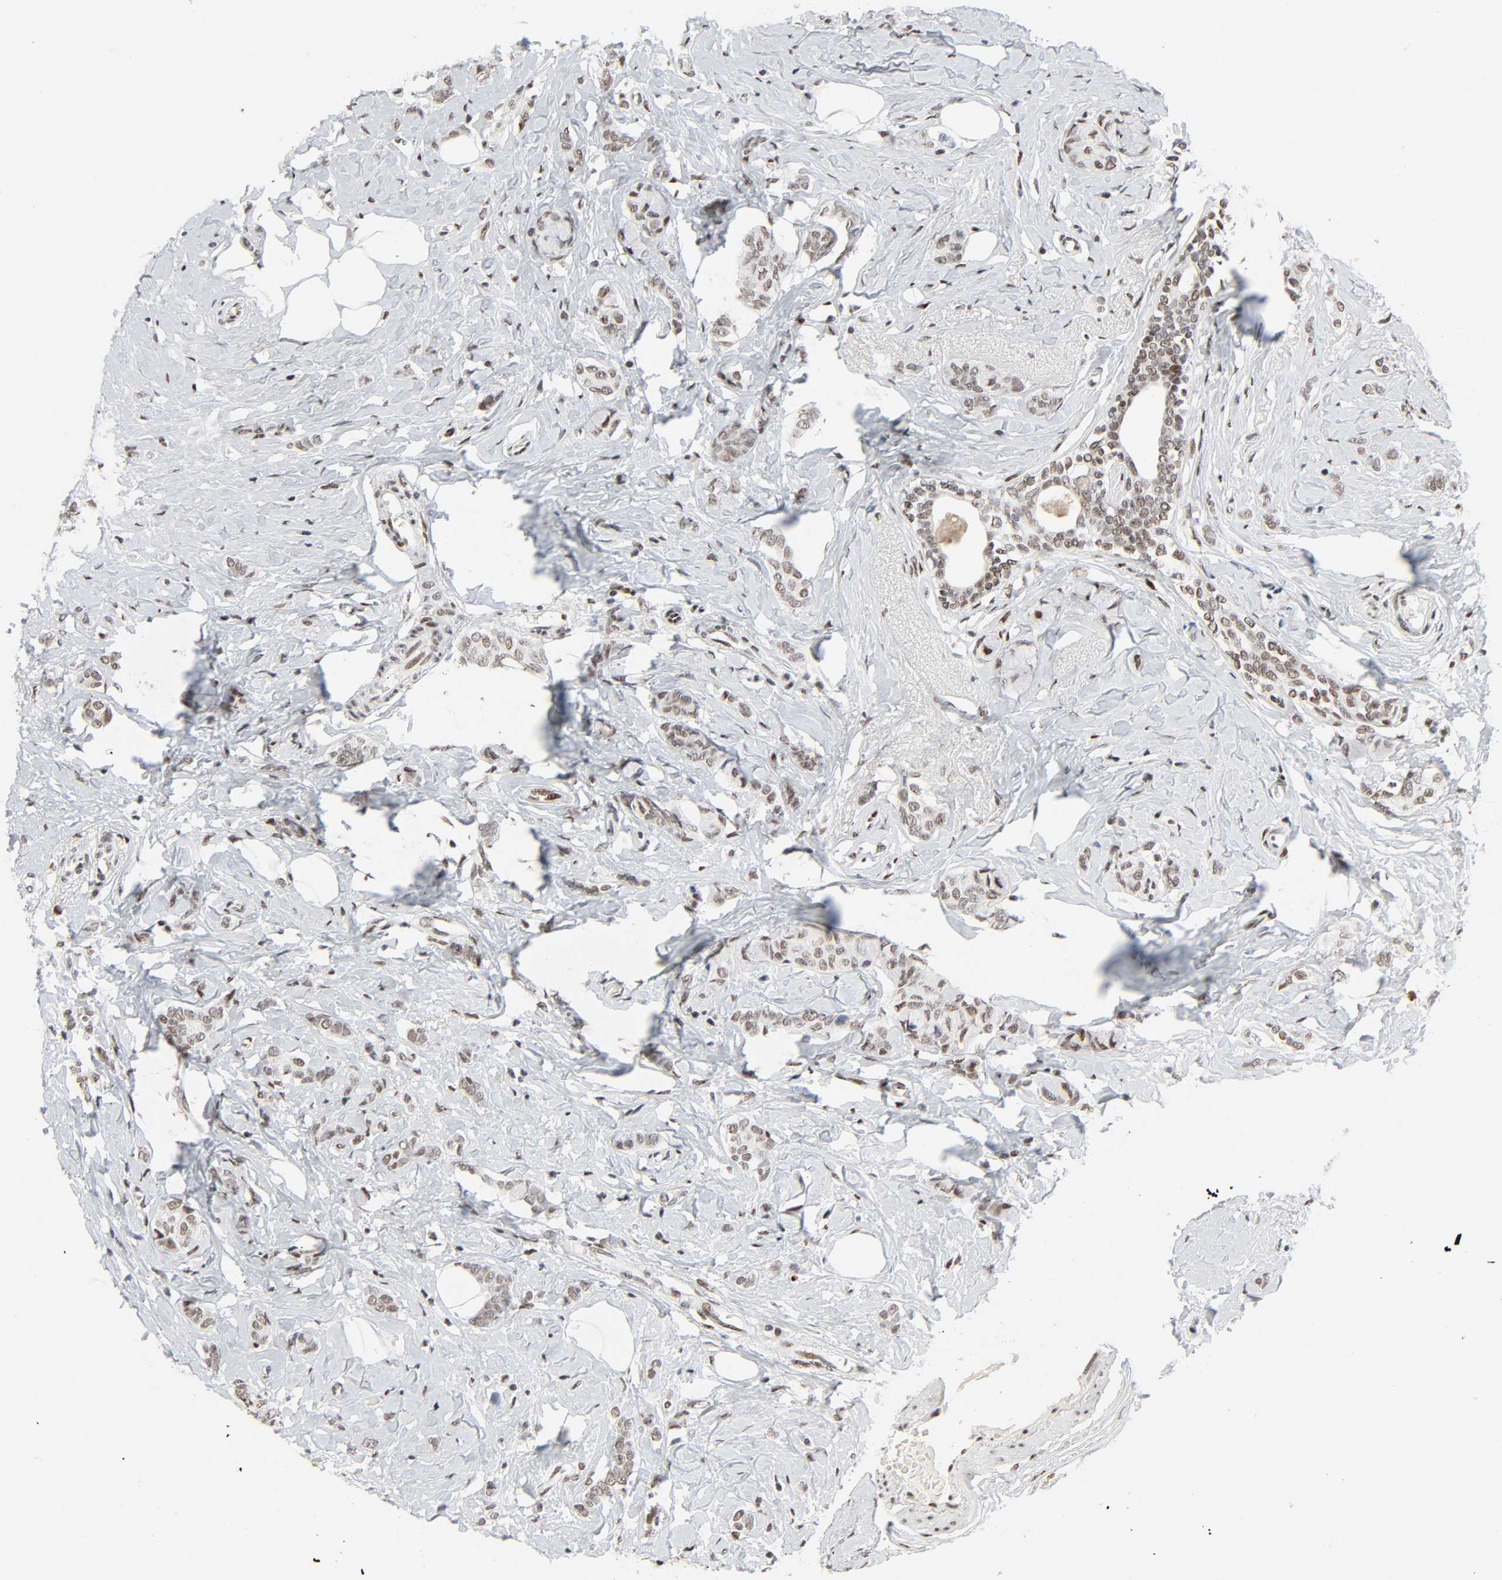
{"staining": {"intensity": "weak", "quantity": ">75%", "location": "nuclear"}, "tissue": "breast cancer", "cell_type": "Tumor cells", "image_type": "cancer", "snomed": [{"axis": "morphology", "description": "Lobular carcinoma"}, {"axis": "topography", "description": "Breast"}], "caption": "The photomicrograph displays a brown stain indicating the presence of a protein in the nuclear of tumor cells in breast cancer (lobular carcinoma).", "gene": "CREBBP", "patient": {"sex": "female", "age": 60}}